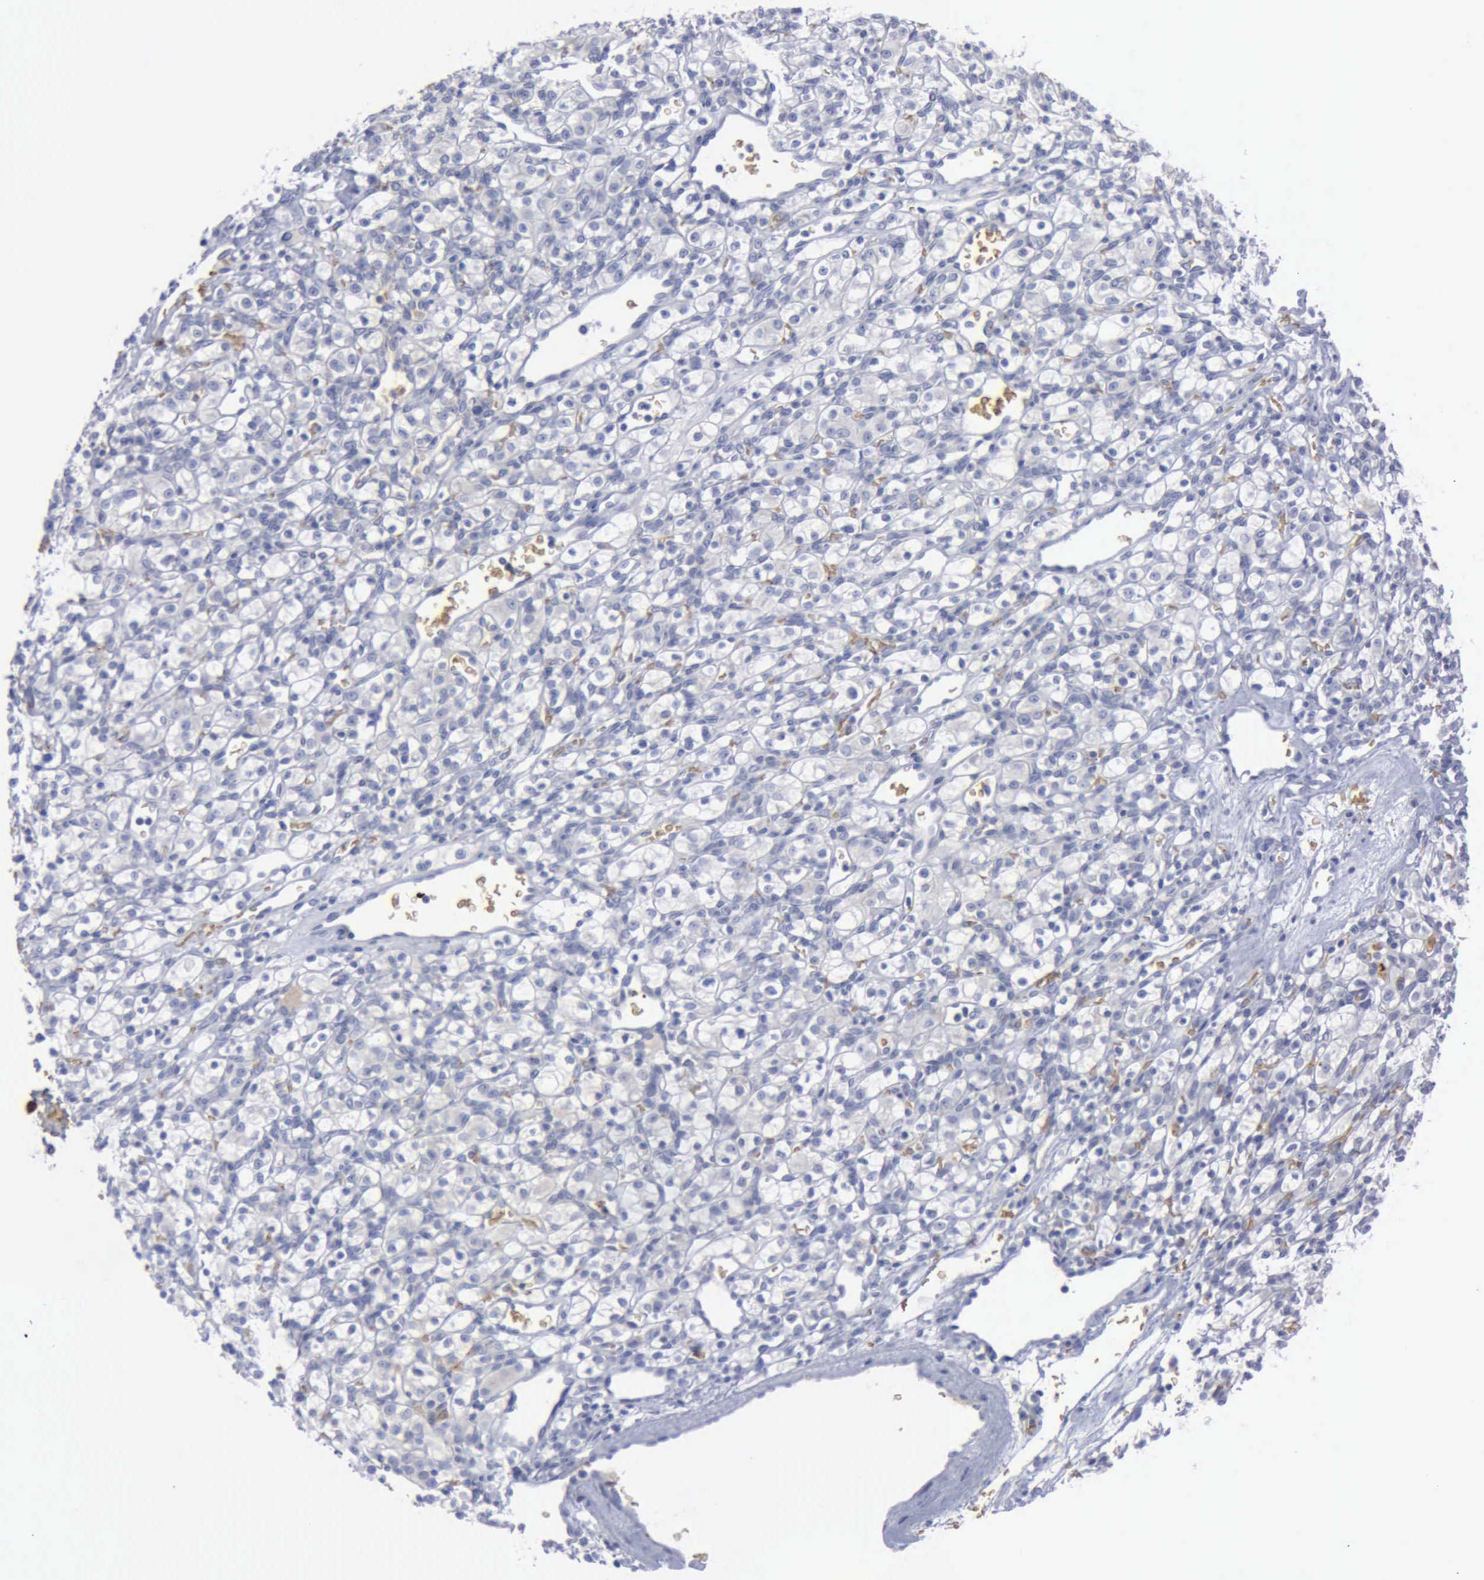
{"staining": {"intensity": "negative", "quantity": "none", "location": "none"}, "tissue": "renal cancer", "cell_type": "Tumor cells", "image_type": "cancer", "snomed": [{"axis": "morphology", "description": "Adenocarcinoma, NOS"}, {"axis": "topography", "description": "Kidney"}], "caption": "Immunohistochemistry of human renal cancer (adenocarcinoma) exhibits no expression in tumor cells.", "gene": "TGFB1", "patient": {"sex": "female", "age": 62}}